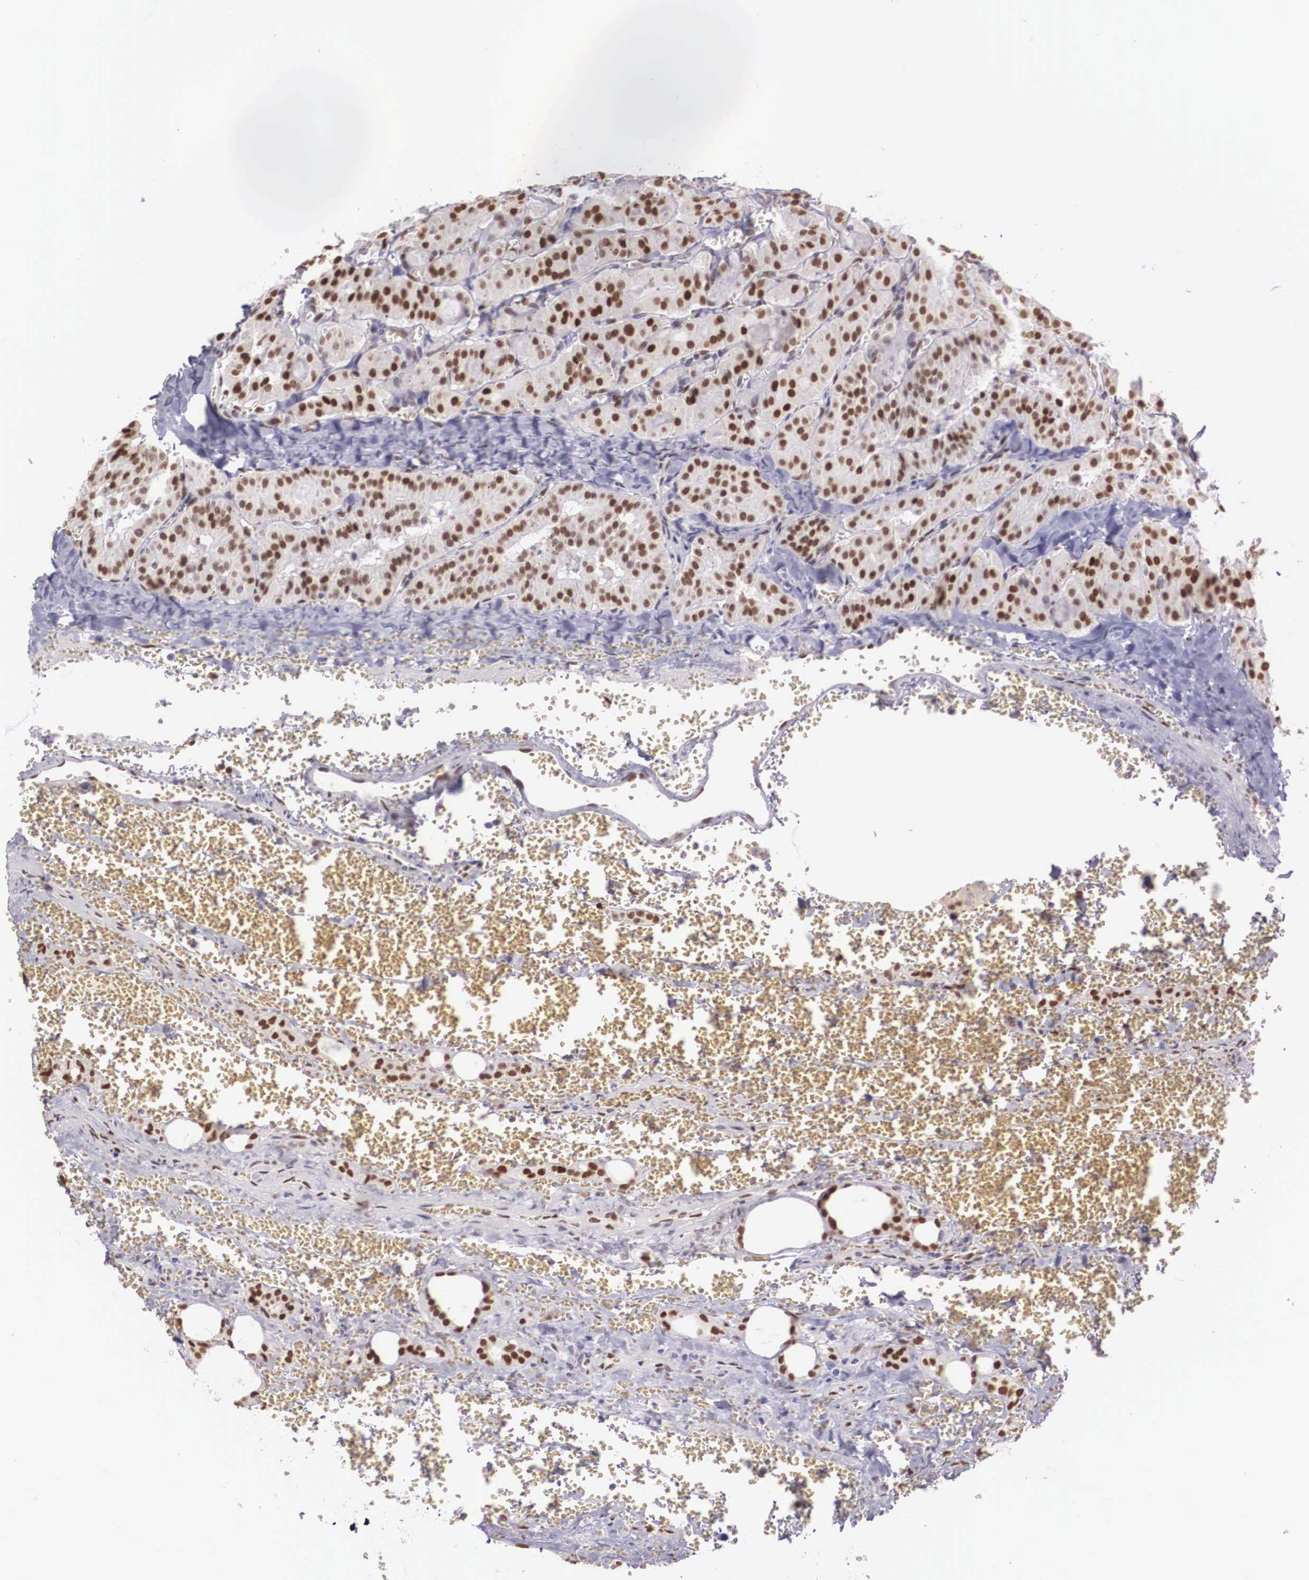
{"staining": {"intensity": "strong", "quantity": ">75%", "location": "nuclear"}, "tissue": "thyroid cancer", "cell_type": "Tumor cells", "image_type": "cancer", "snomed": [{"axis": "morphology", "description": "Carcinoma, NOS"}, {"axis": "topography", "description": "Thyroid gland"}], "caption": "Immunohistochemical staining of thyroid cancer exhibits high levels of strong nuclear protein staining in about >75% of tumor cells. The staining is performed using DAB brown chromogen to label protein expression. The nuclei are counter-stained blue using hematoxylin.", "gene": "HMGN5", "patient": {"sex": "male", "age": 76}}